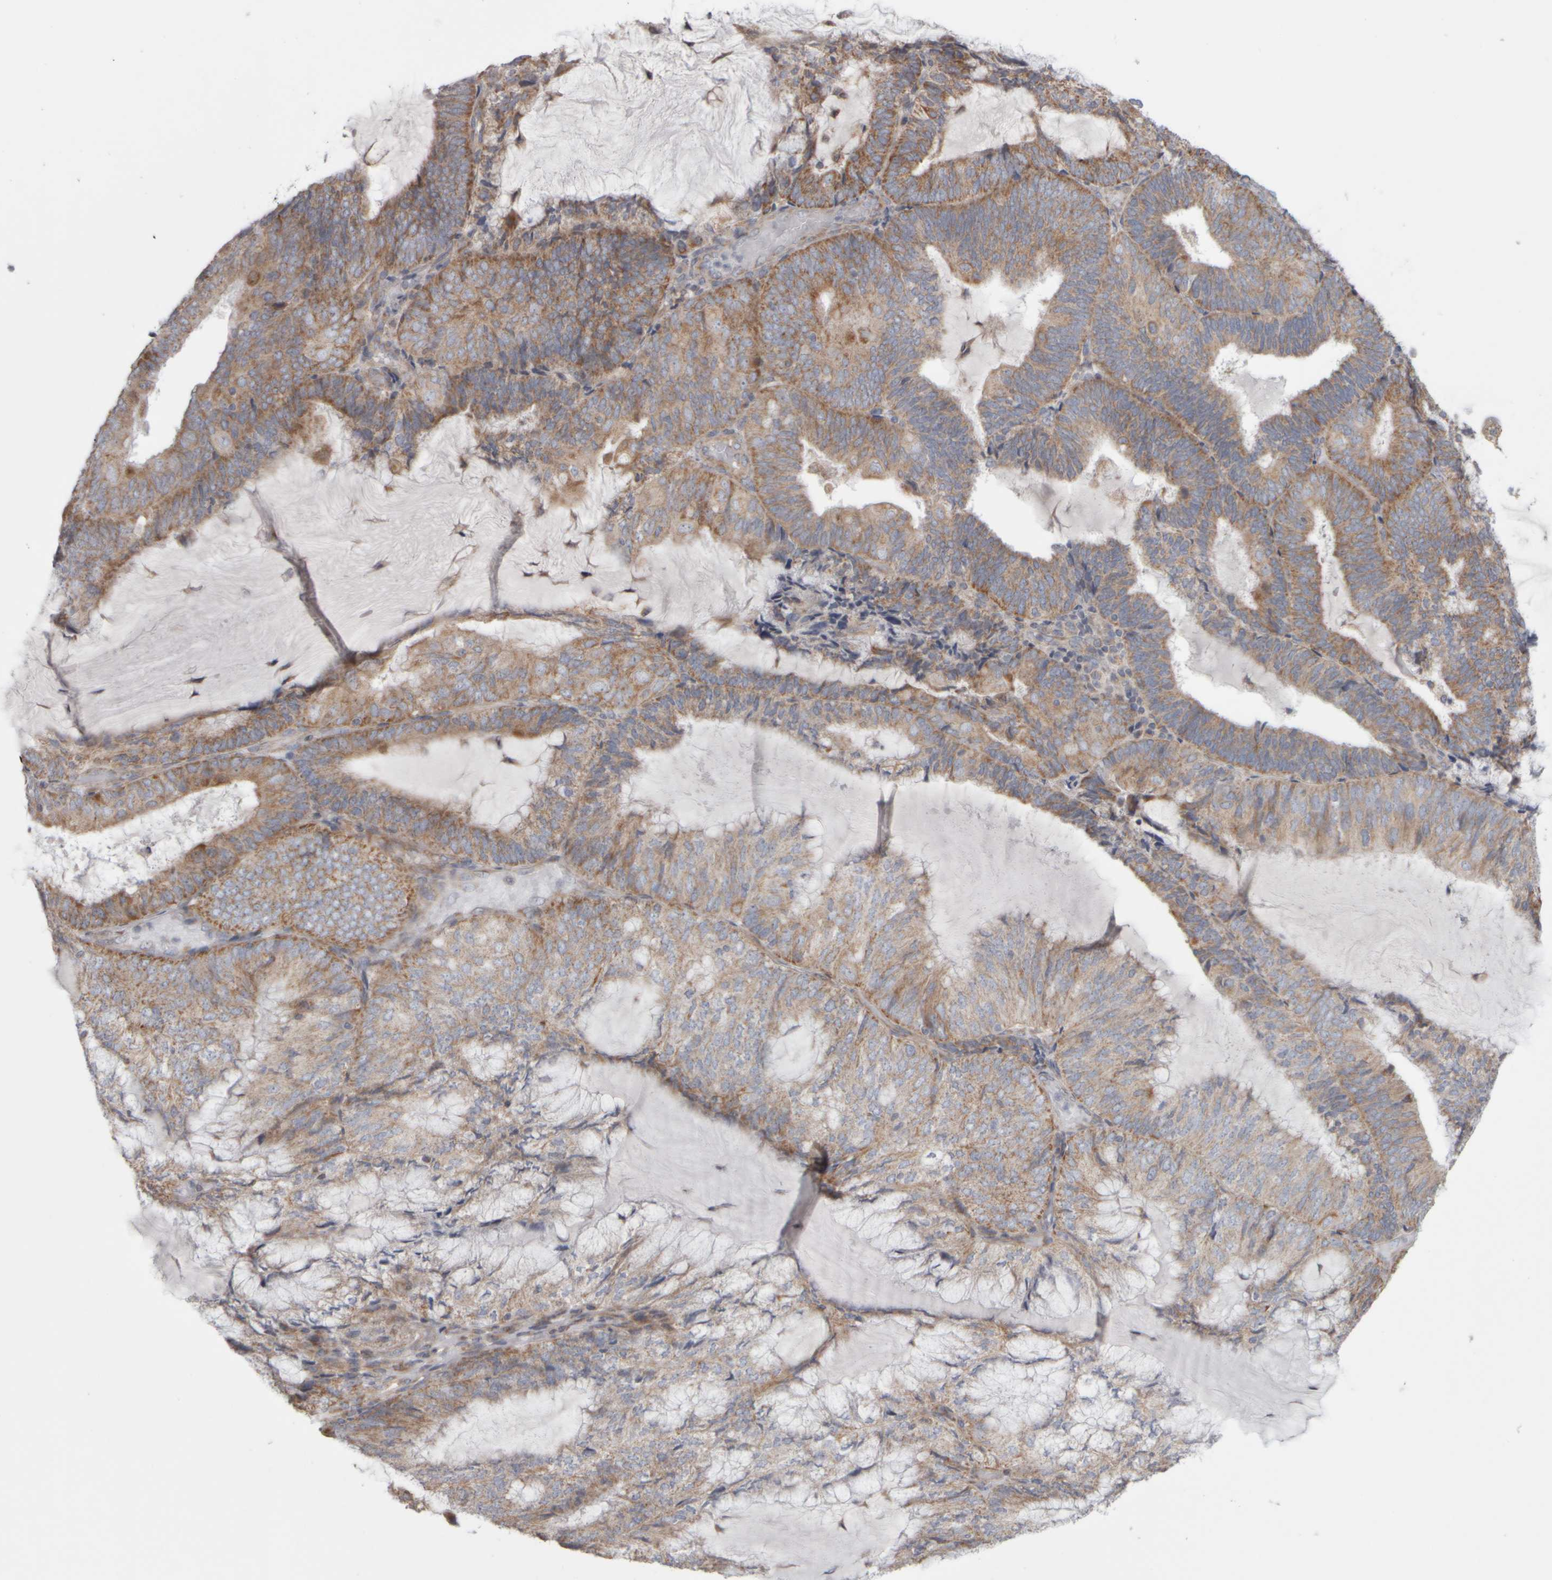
{"staining": {"intensity": "moderate", "quantity": "25%-75%", "location": "cytoplasmic/membranous"}, "tissue": "endometrial cancer", "cell_type": "Tumor cells", "image_type": "cancer", "snomed": [{"axis": "morphology", "description": "Adenocarcinoma, NOS"}, {"axis": "topography", "description": "Endometrium"}], "caption": "Endometrial cancer stained for a protein (brown) reveals moderate cytoplasmic/membranous positive expression in approximately 25%-75% of tumor cells.", "gene": "SCO1", "patient": {"sex": "female", "age": 81}}